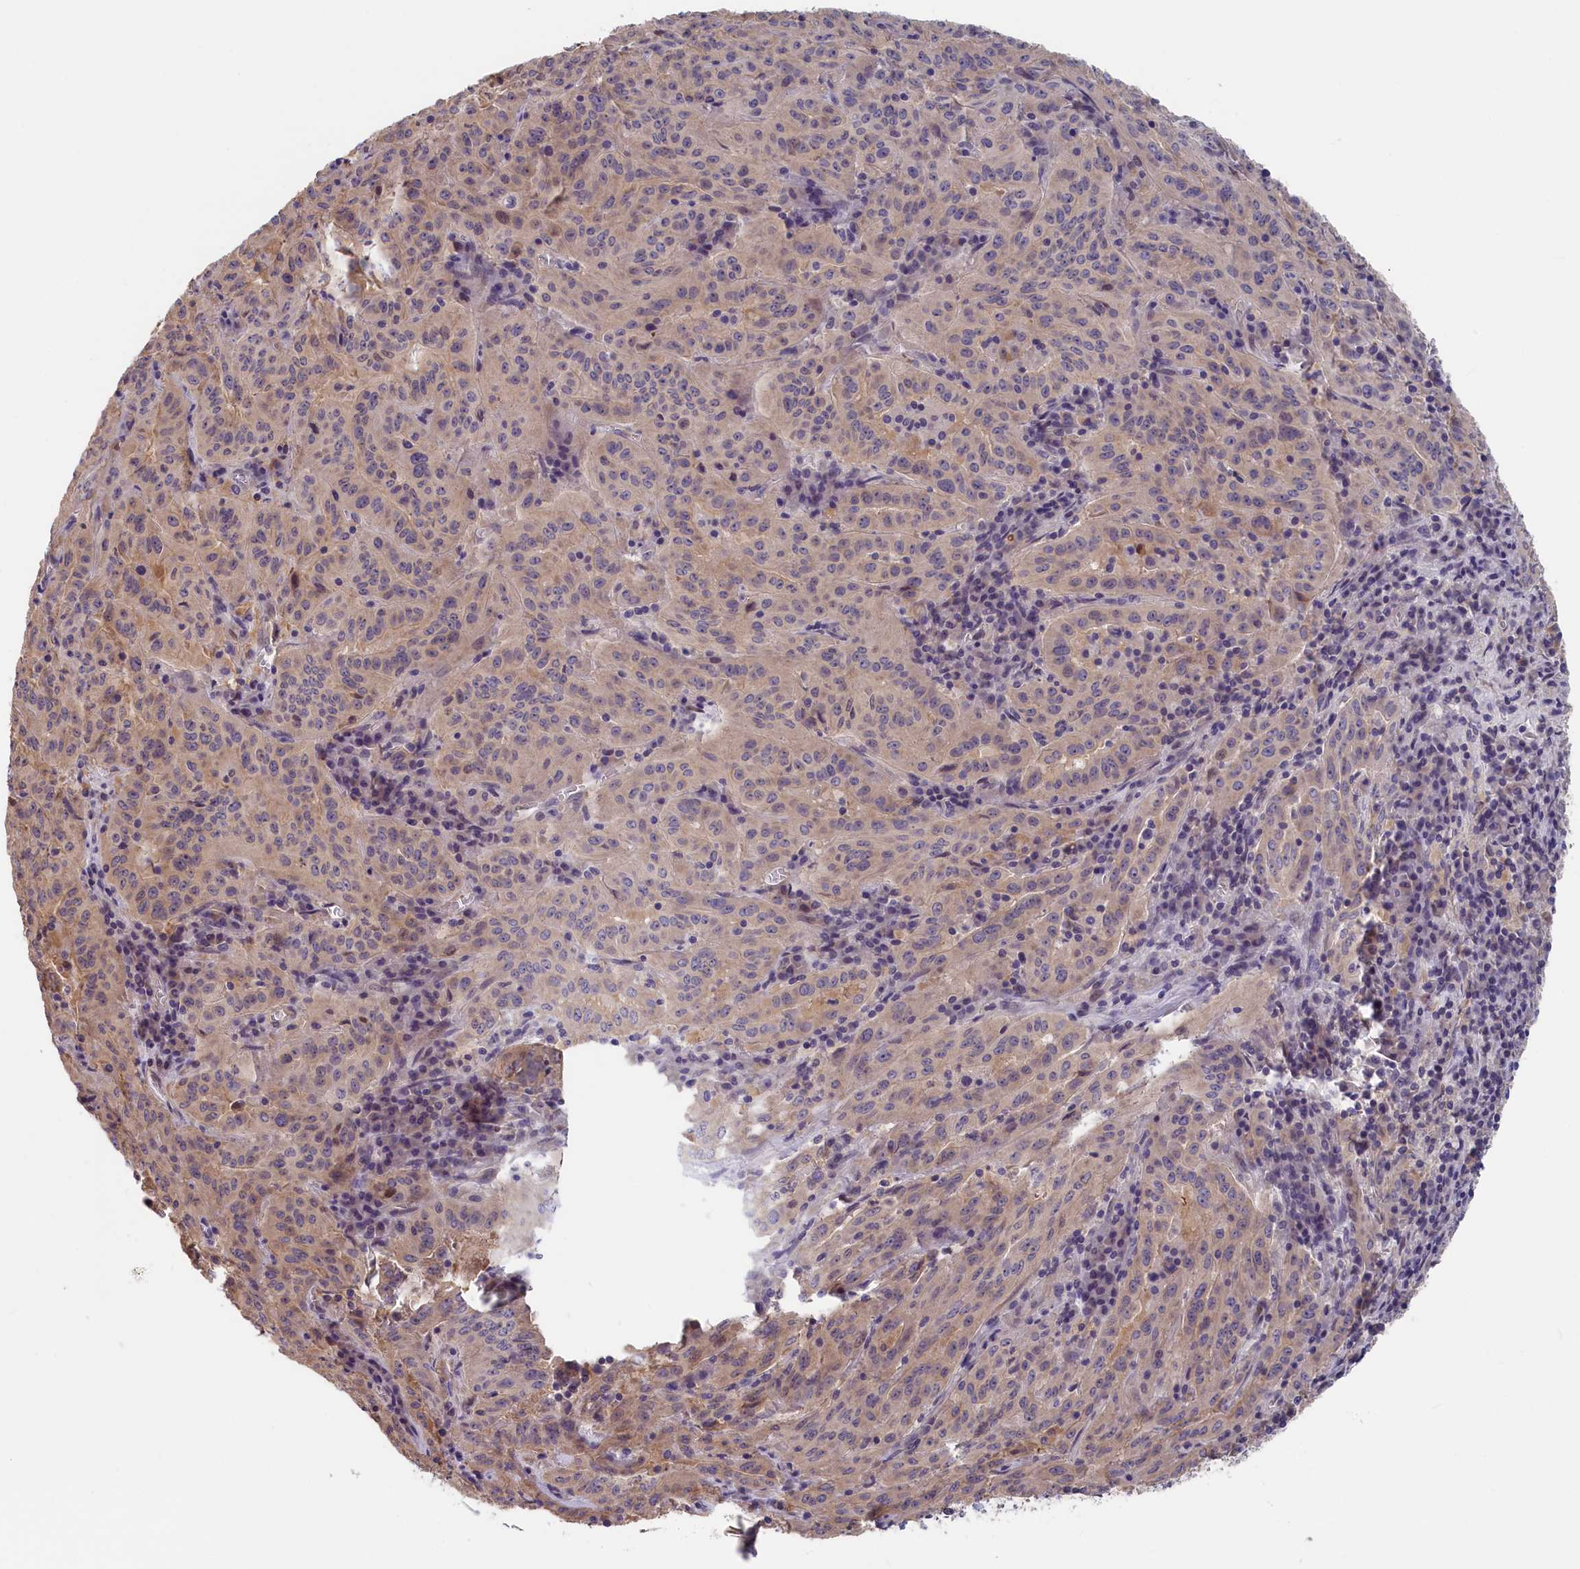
{"staining": {"intensity": "weak", "quantity": "25%-75%", "location": "cytoplasmic/membranous"}, "tissue": "pancreatic cancer", "cell_type": "Tumor cells", "image_type": "cancer", "snomed": [{"axis": "morphology", "description": "Adenocarcinoma, NOS"}, {"axis": "topography", "description": "Pancreas"}], "caption": "Immunohistochemical staining of human pancreatic cancer shows weak cytoplasmic/membranous protein expression in approximately 25%-75% of tumor cells.", "gene": "TMEM116", "patient": {"sex": "male", "age": 63}}